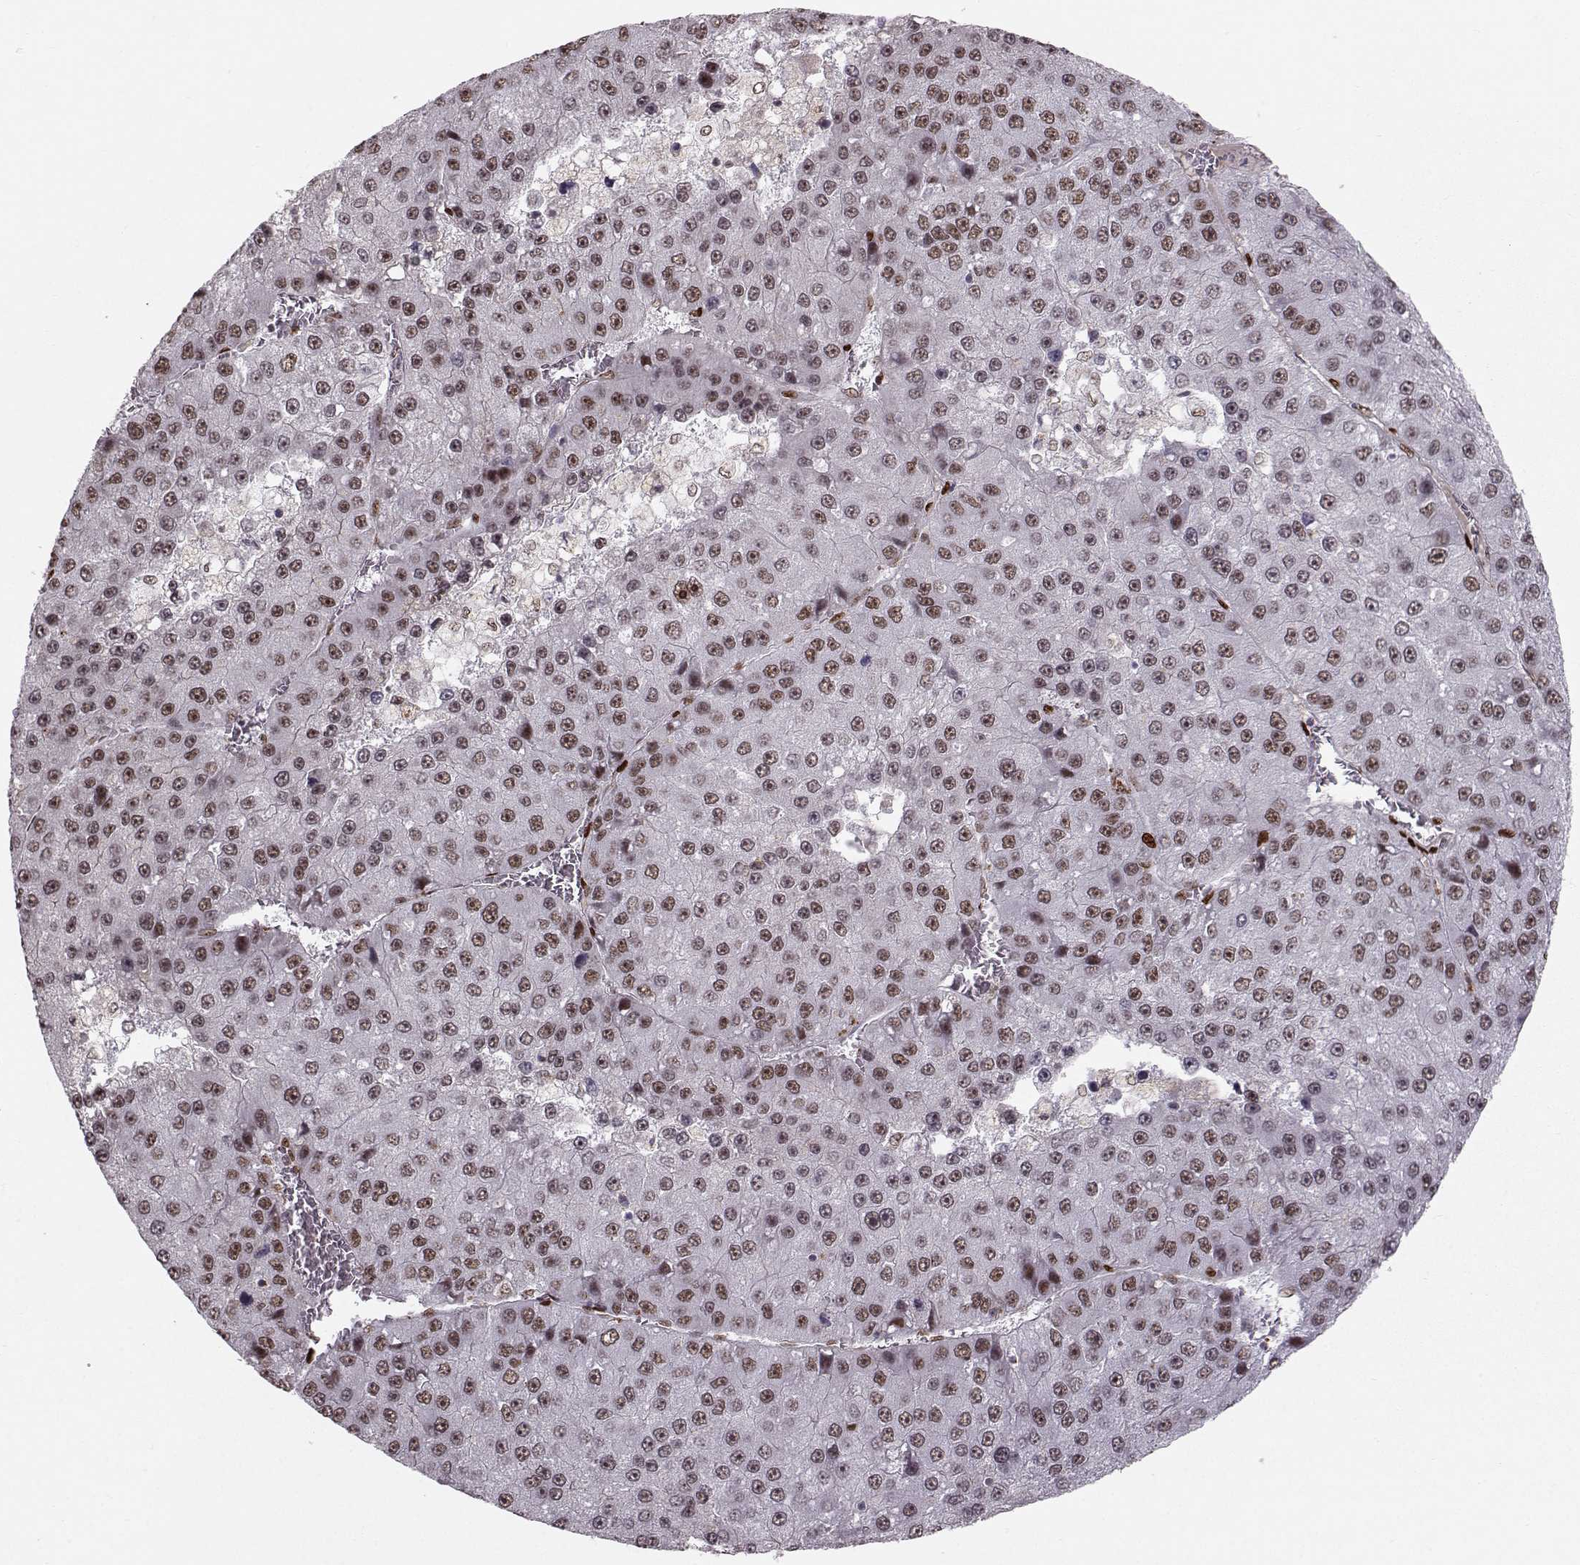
{"staining": {"intensity": "moderate", "quantity": "25%-75%", "location": "nuclear"}, "tissue": "liver cancer", "cell_type": "Tumor cells", "image_type": "cancer", "snomed": [{"axis": "morphology", "description": "Carcinoma, Hepatocellular, NOS"}, {"axis": "topography", "description": "Liver"}], "caption": "A high-resolution photomicrograph shows IHC staining of liver cancer, which displays moderate nuclear expression in approximately 25%-75% of tumor cells. Immunohistochemistry stains the protein in brown and the nuclei are stained blue.", "gene": "SNAPC2", "patient": {"sex": "female", "age": 73}}